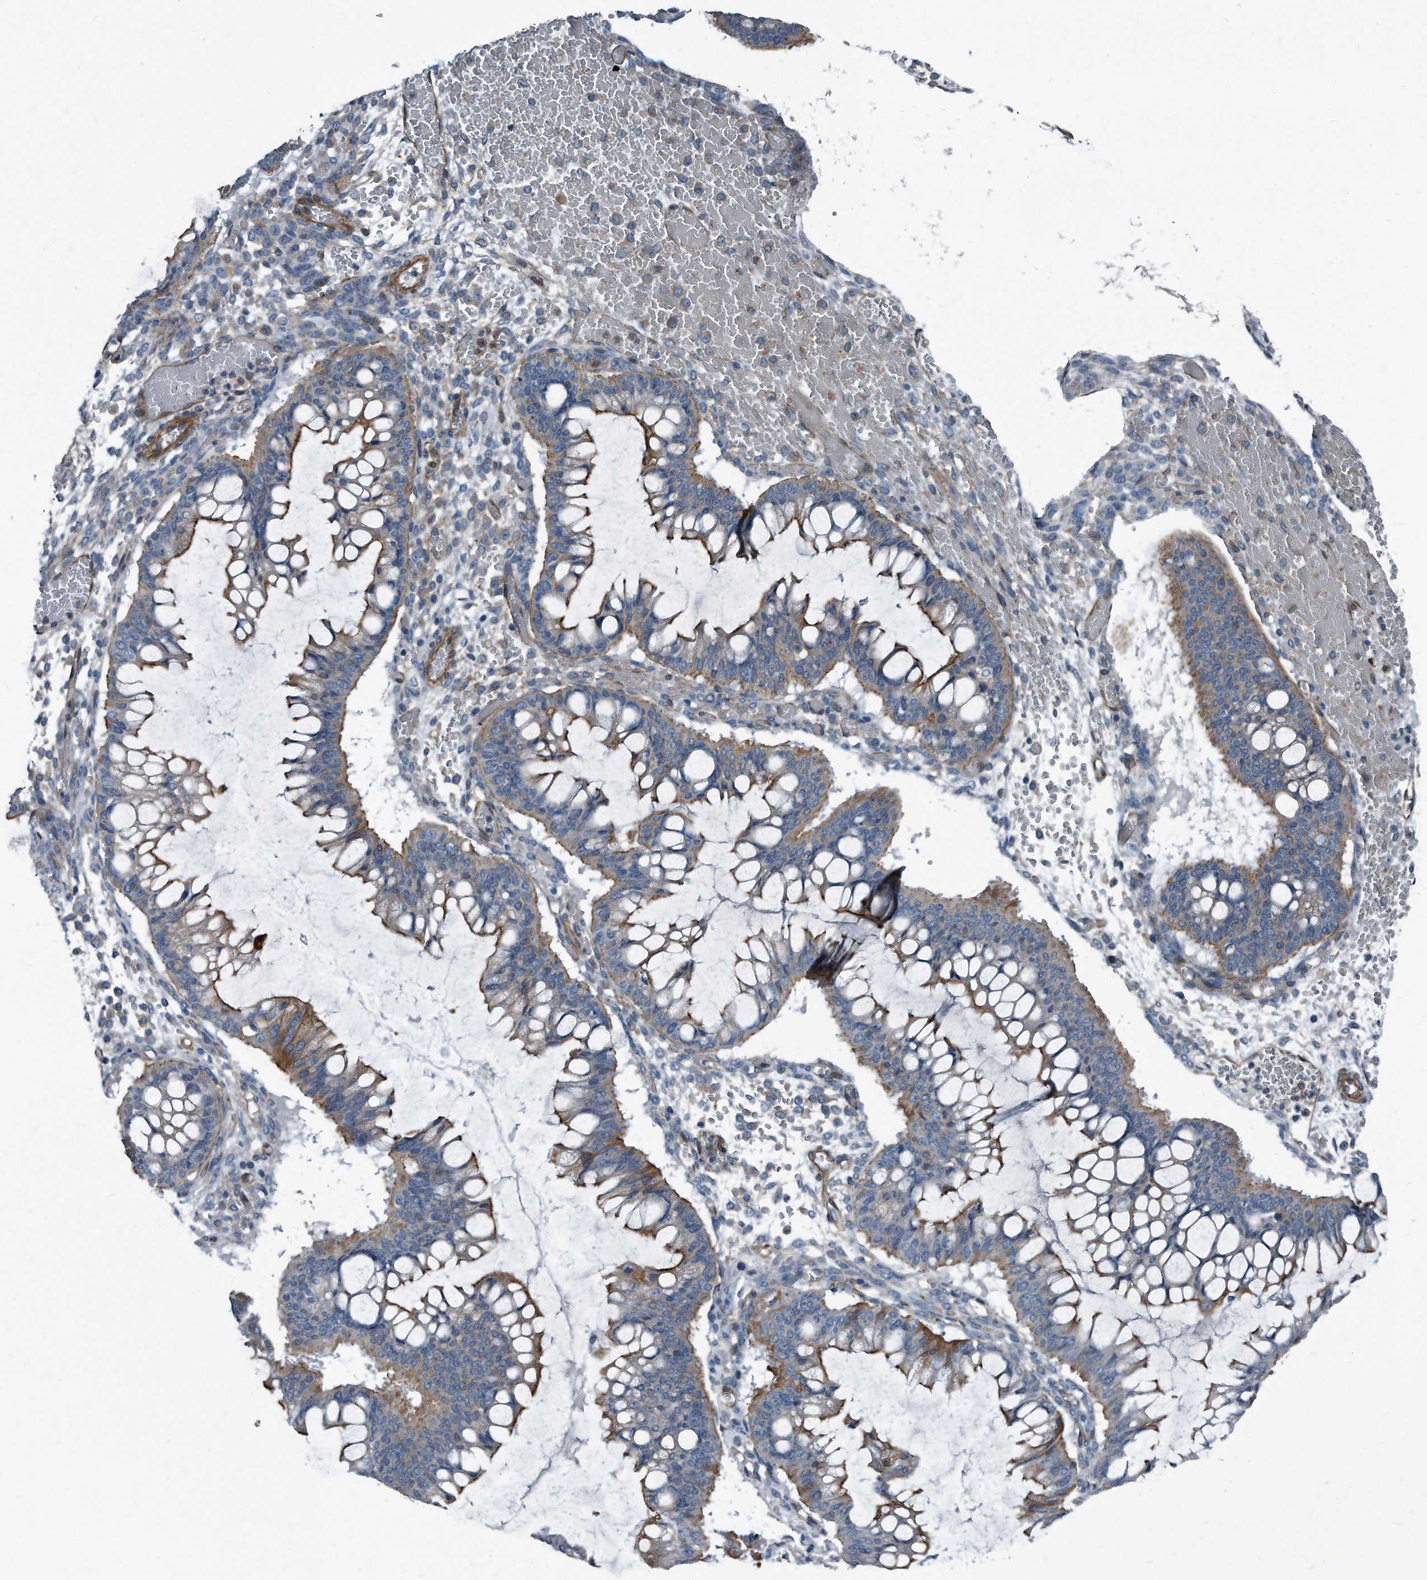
{"staining": {"intensity": "moderate", "quantity": "25%-75%", "location": "cytoplasmic/membranous"}, "tissue": "ovarian cancer", "cell_type": "Tumor cells", "image_type": "cancer", "snomed": [{"axis": "morphology", "description": "Cystadenocarcinoma, mucinous, NOS"}, {"axis": "topography", "description": "Ovary"}], "caption": "About 25%-75% of tumor cells in ovarian mucinous cystadenocarcinoma reveal moderate cytoplasmic/membranous protein positivity as visualized by brown immunohistochemical staining.", "gene": "PLEC", "patient": {"sex": "female", "age": 73}}